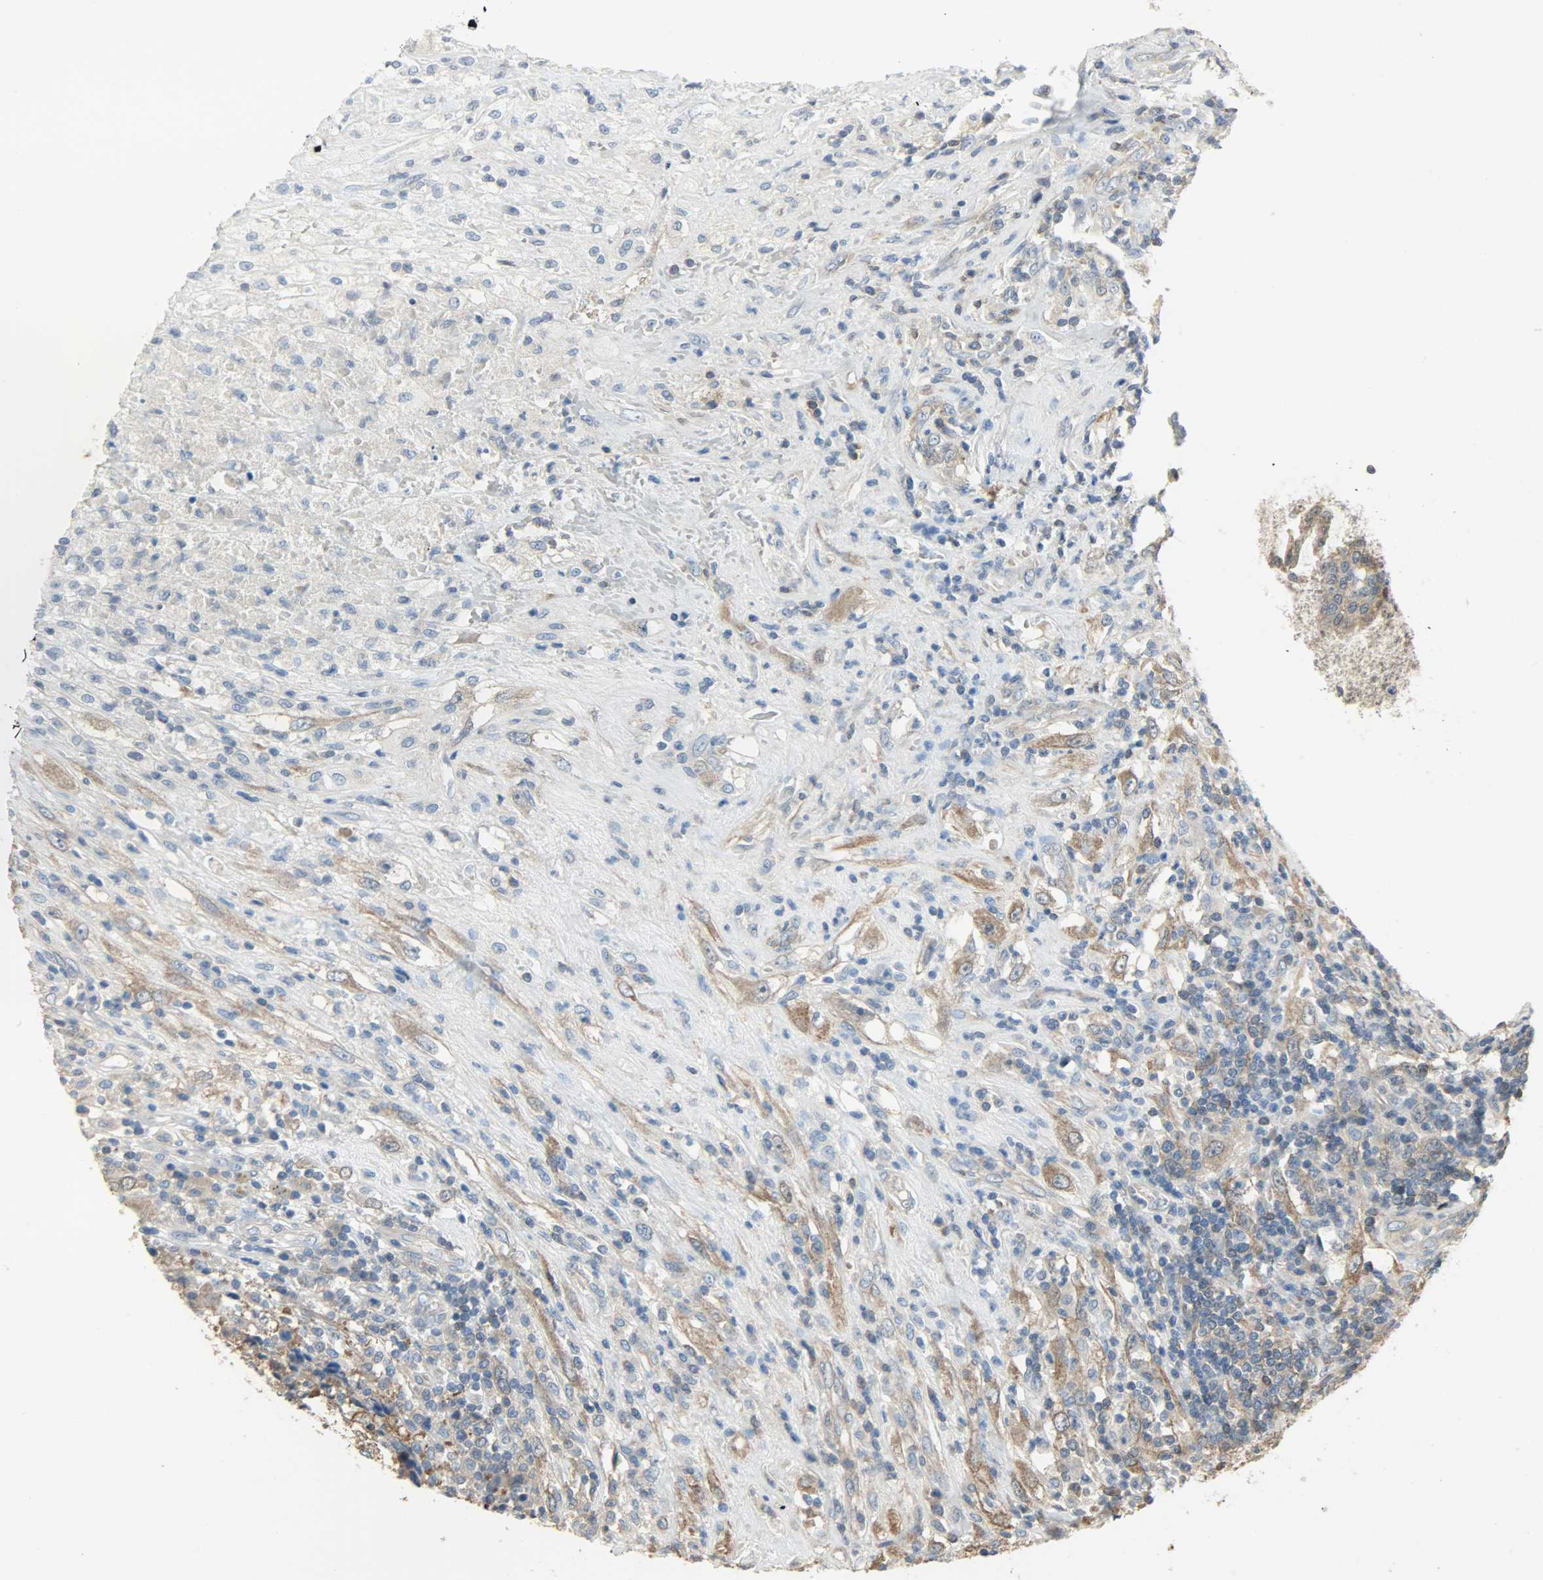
{"staining": {"intensity": "weak", "quantity": ">75%", "location": "cytoplasmic/membranous"}, "tissue": "testis cancer", "cell_type": "Tumor cells", "image_type": "cancer", "snomed": [{"axis": "morphology", "description": "Necrosis, NOS"}, {"axis": "morphology", "description": "Carcinoma, Embryonal, NOS"}, {"axis": "topography", "description": "Testis"}], "caption": "A high-resolution micrograph shows immunohistochemistry staining of testis embryonal carcinoma, which shows weak cytoplasmic/membranous staining in about >75% of tumor cells. (Stains: DAB in brown, nuclei in blue, Microscopy: brightfield microscopy at high magnification).", "gene": "LDHB", "patient": {"sex": "male", "age": 19}}